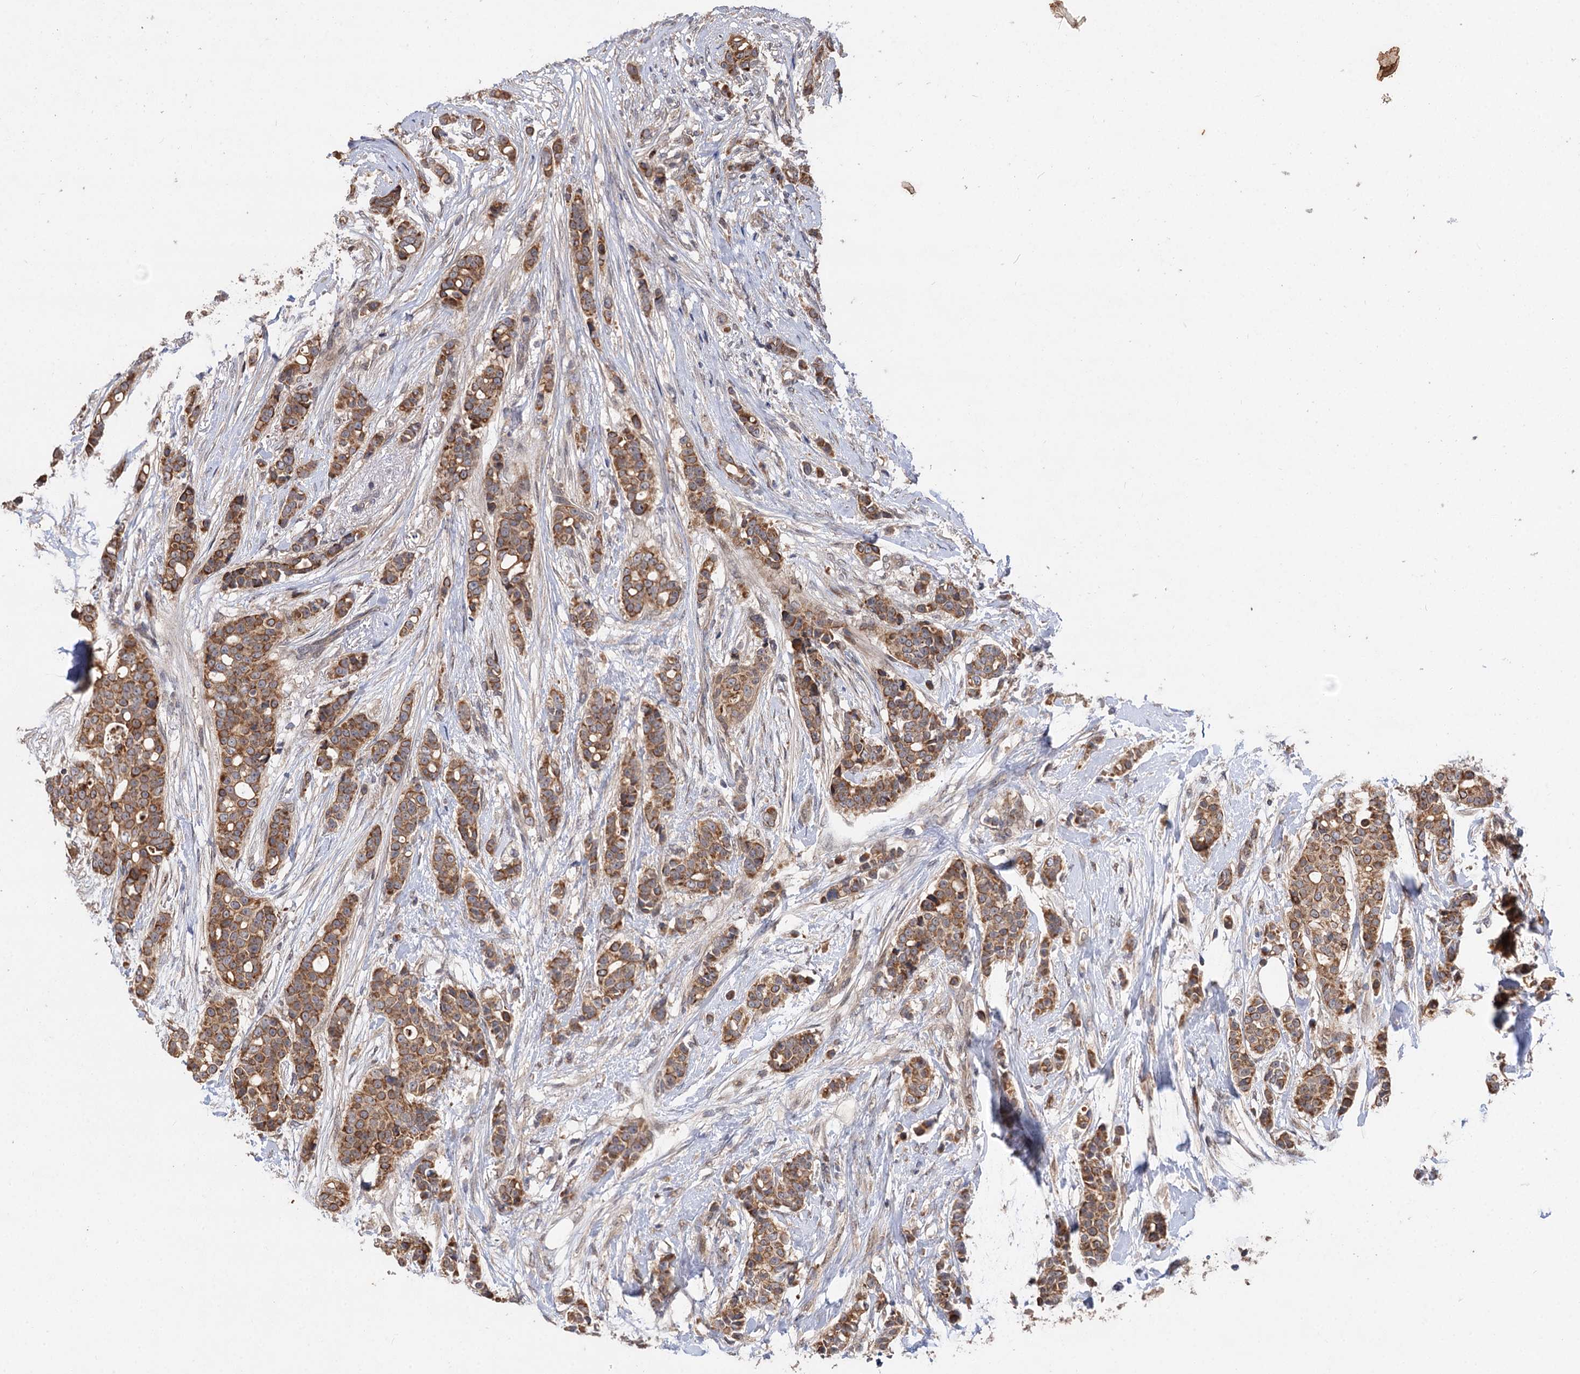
{"staining": {"intensity": "moderate", "quantity": ">75%", "location": "cytoplasmic/membranous"}, "tissue": "breast cancer", "cell_type": "Tumor cells", "image_type": "cancer", "snomed": [{"axis": "morphology", "description": "Lobular carcinoma"}, {"axis": "topography", "description": "Breast"}], "caption": "DAB (3,3'-diaminobenzidine) immunohistochemical staining of human lobular carcinoma (breast) reveals moderate cytoplasmic/membranous protein positivity in approximately >75% of tumor cells.", "gene": "FBXW8", "patient": {"sex": "female", "age": 51}}